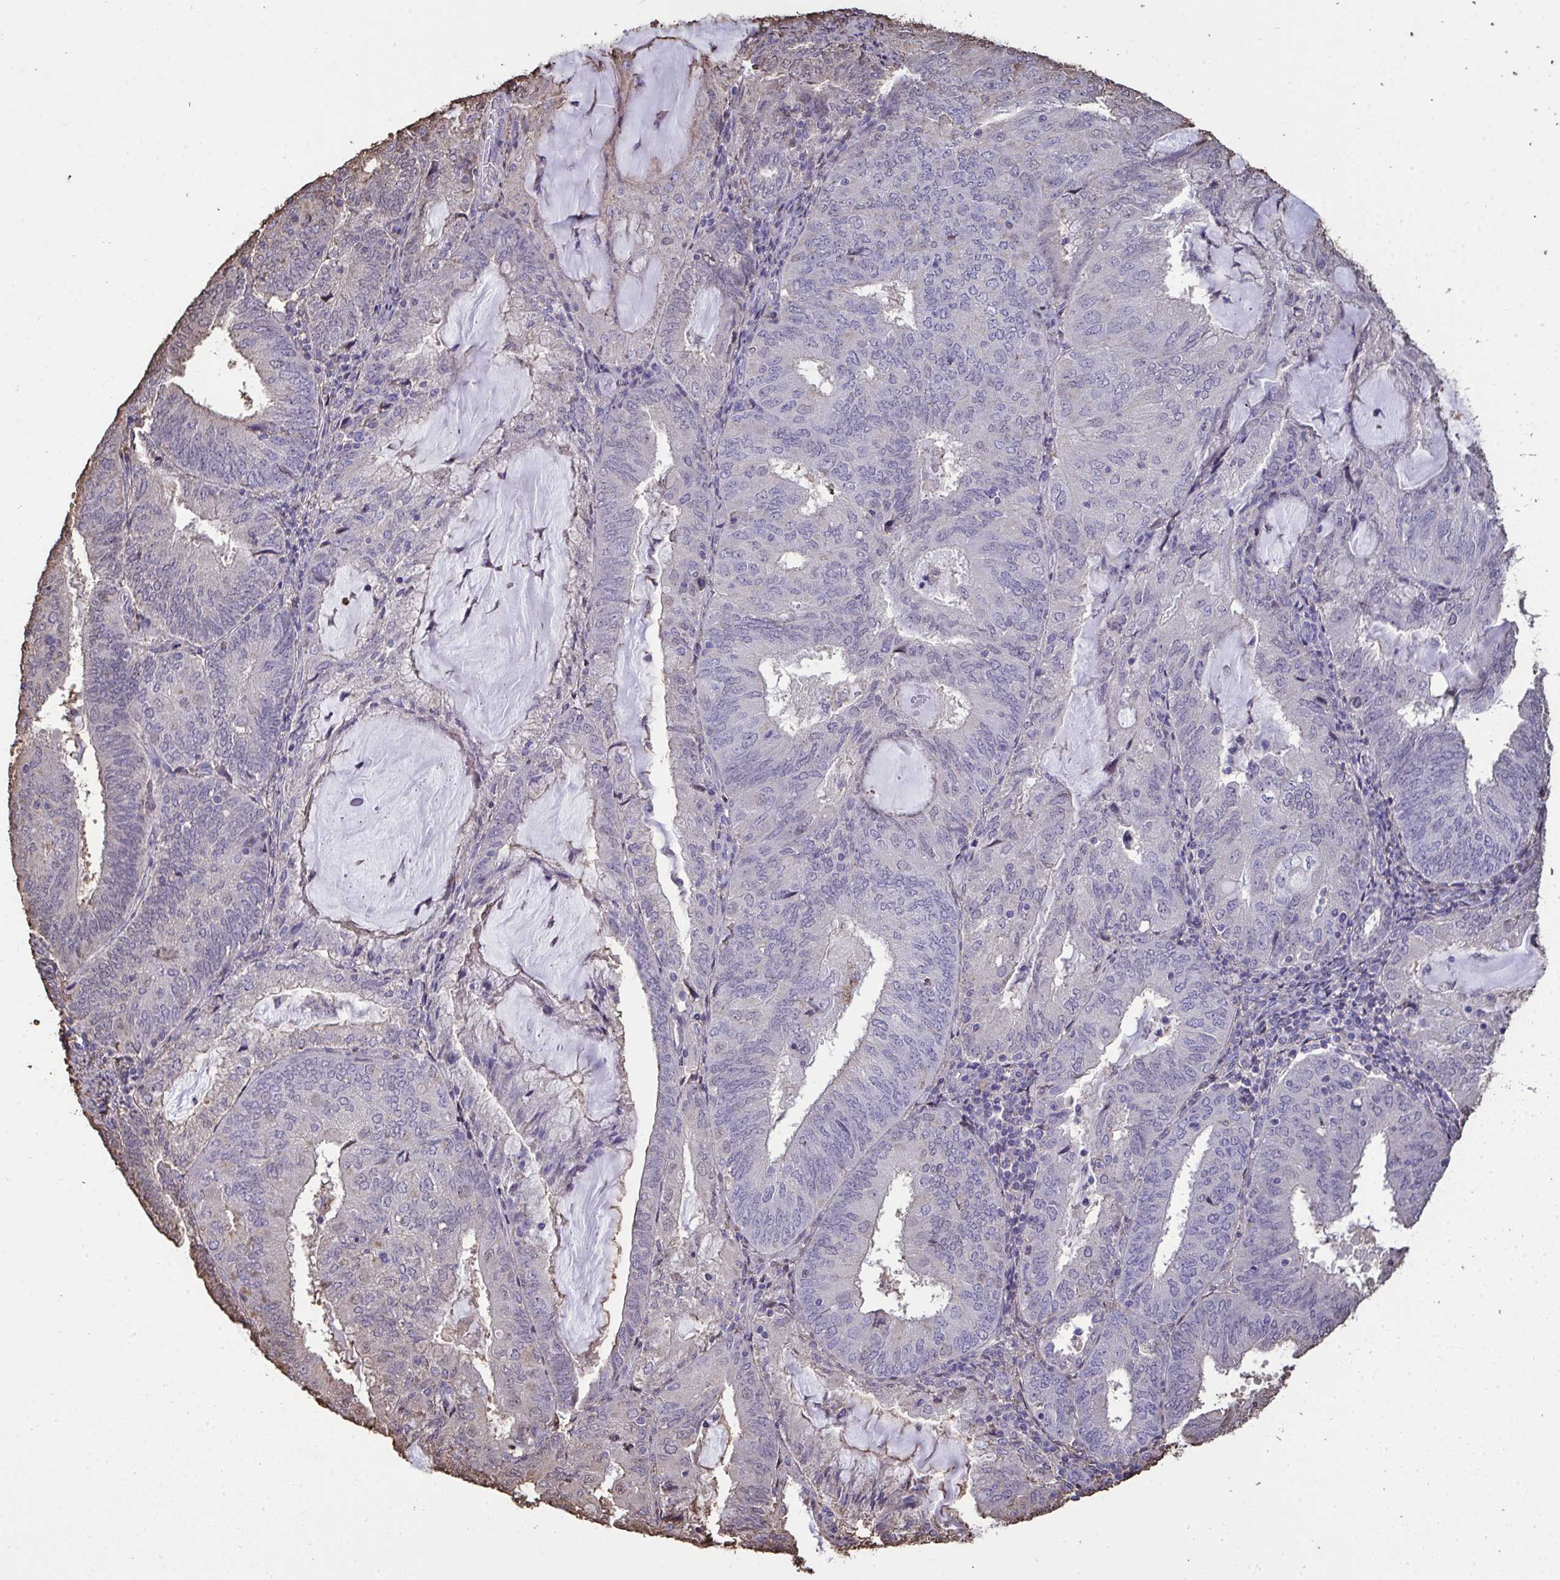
{"staining": {"intensity": "negative", "quantity": "none", "location": "none"}, "tissue": "endometrial cancer", "cell_type": "Tumor cells", "image_type": "cancer", "snomed": [{"axis": "morphology", "description": "Adenocarcinoma, NOS"}, {"axis": "topography", "description": "Endometrium"}], "caption": "Endometrial cancer (adenocarcinoma) stained for a protein using immunohistochemistry (IHC) shows no staining tumor cells.", "gene": "ANXA5", "patient": {"sex": "female", "age": 81}}